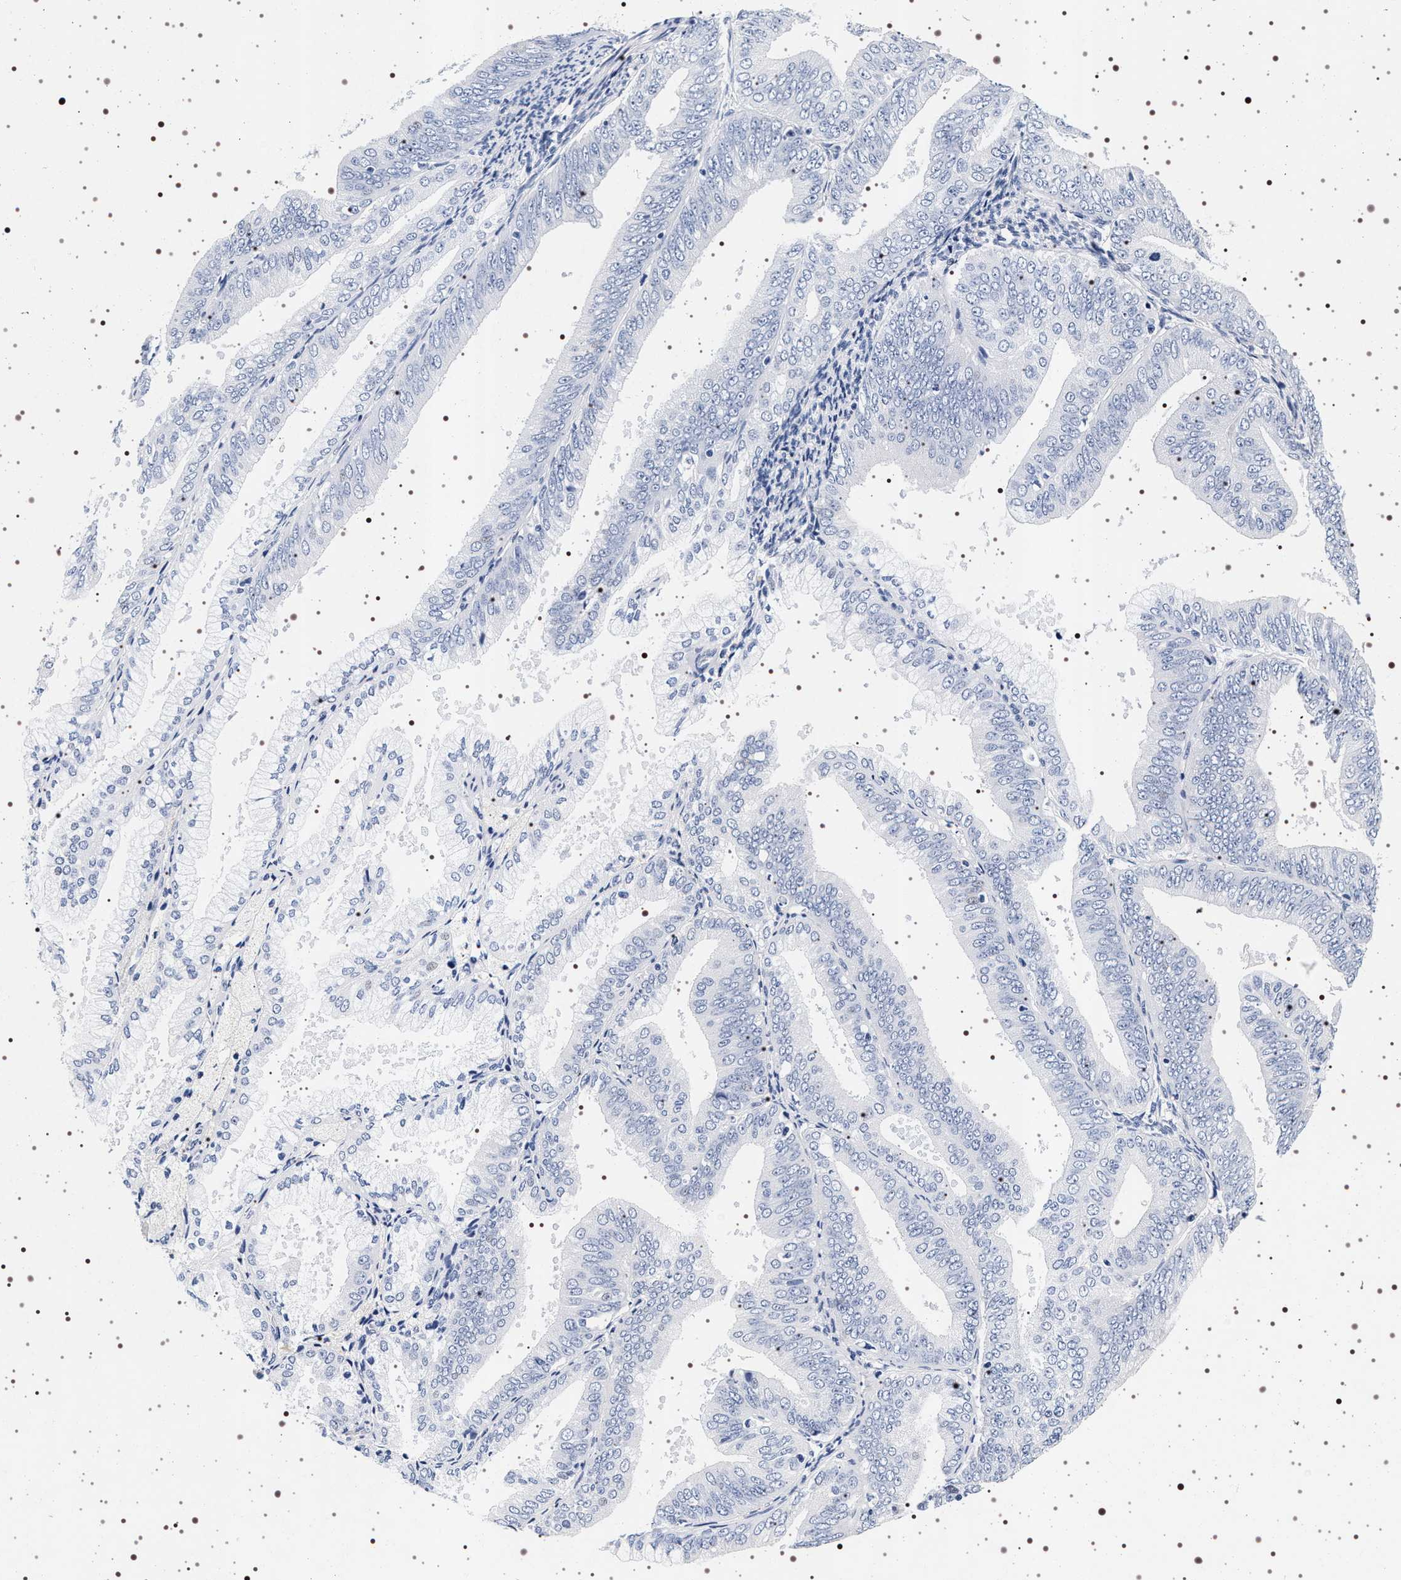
{"staining": {"intensity": "negative", "quantity": "none", "location": "none"}, "tissue": "endometrial cancer", "cell_type": "Tumor cells", "image_type": "cancer", "snomed": [{"axis": "morphology", "description": "Adenocarcinoma, NOS"}, {"axis": "topography", "description": "Endometrium"}], "caption": "Tumor cells show no significant expression in endometrial adenocarcinoma.", "gene": "SYN1", "patient": {"sex": "female", "age": 63}}